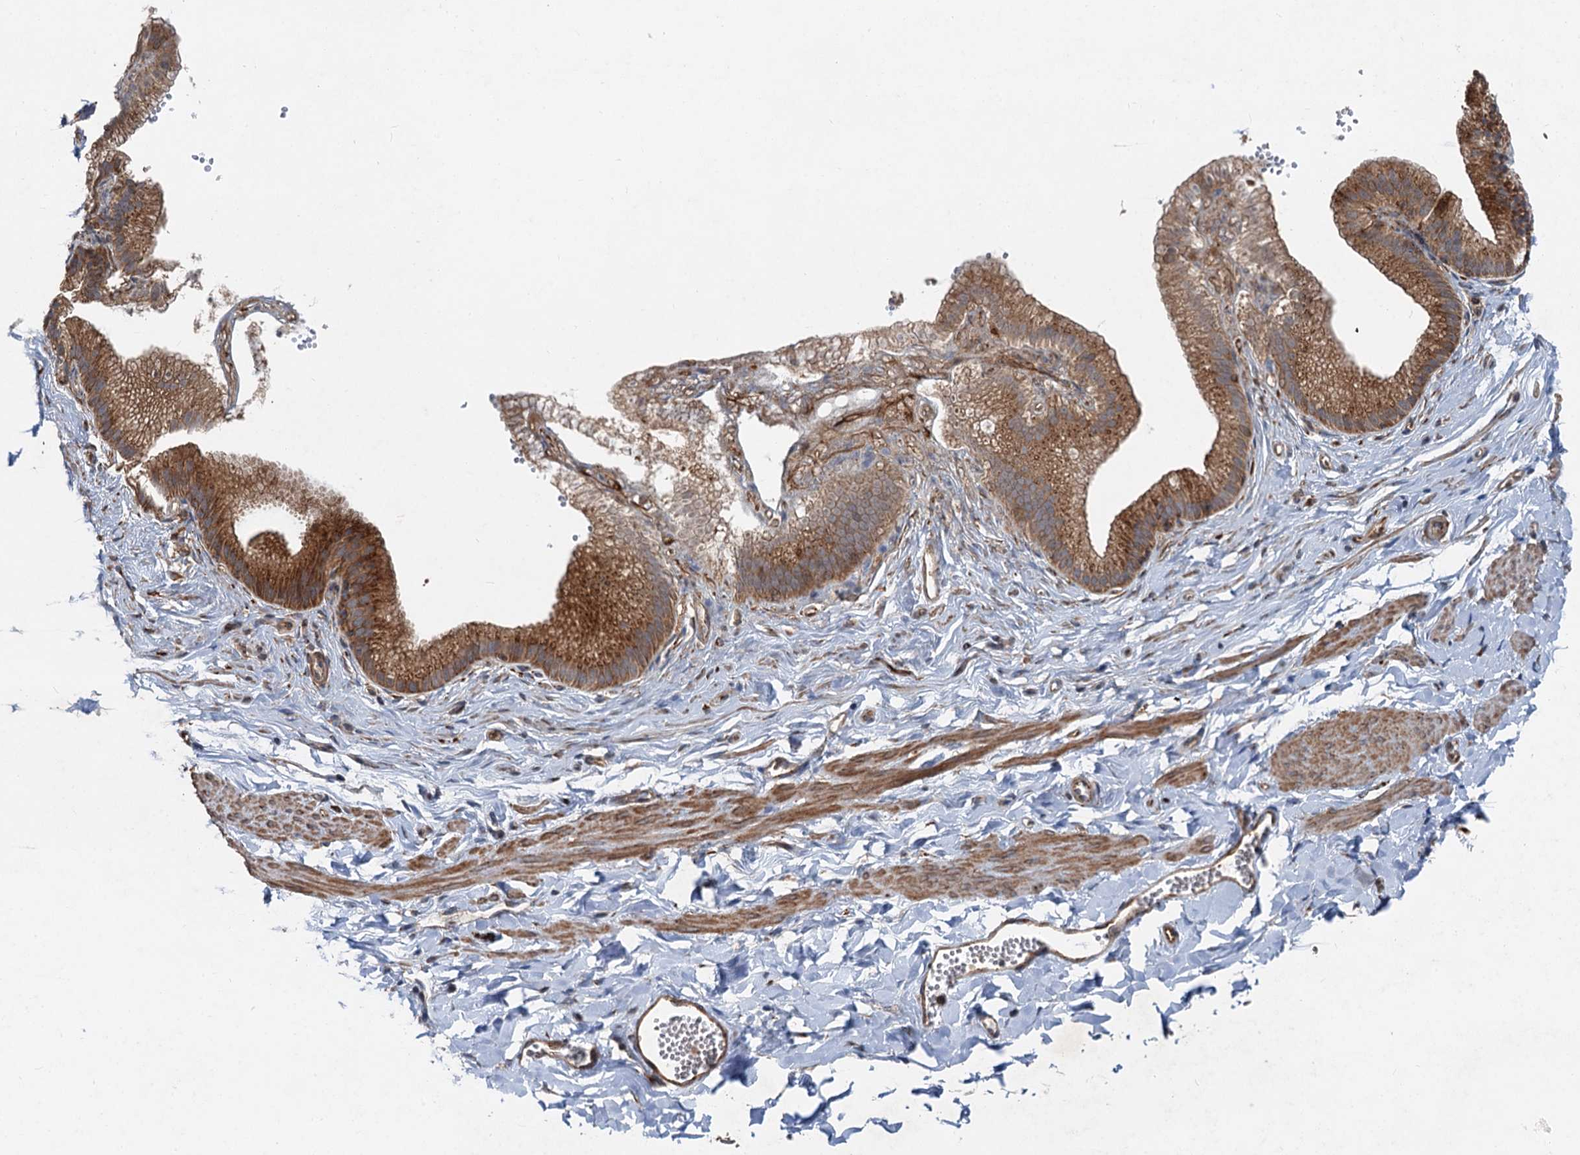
{"staining": {"intensity": "weak", "quantity": ">75%", "location": "cytoplasmic/membranous"}, "tissue": "adipose tissue", "cell_type": "Adipocytes", "image_type": "normal", "snomed": [{"axis": "morphology", "description": "Normal tissue, NOS"}, {"axis": "topography", "description": "Gallbladder"}, {"axis": "topography", "description": "Peripheral nerve tissue"}], "caption": "The image exhibits immunohistochemical staining of normal adipose tissue. There is weak cytoplasmic/membranous staining is seen in about >75% of adipocytes.", "gene": "ANKRD26", "patient": {"sex": "male", "age": 38}}